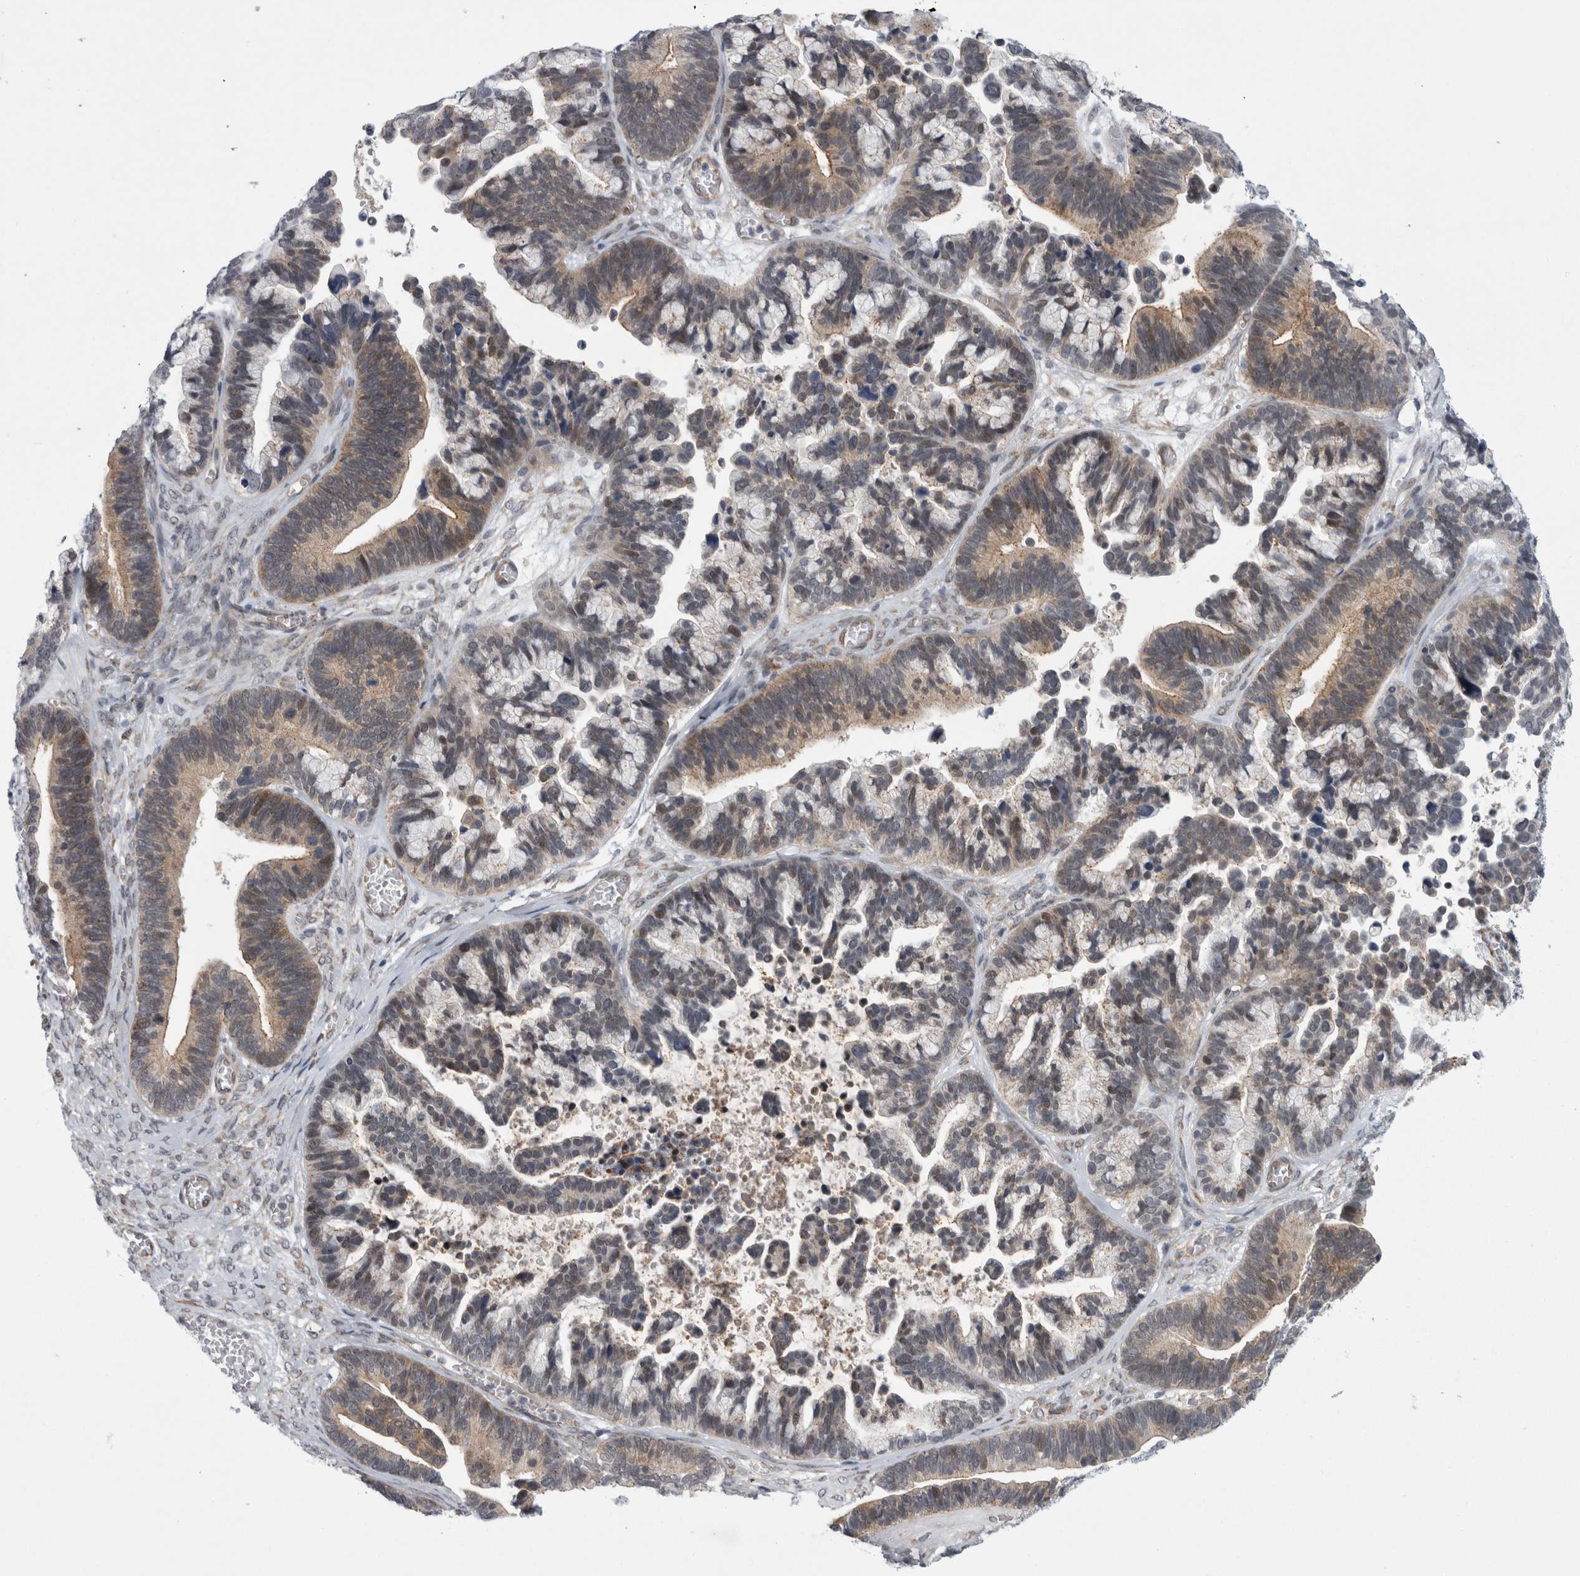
{"staining": {"intensity": "moderate", "quantity": "25%-75%", "location": "cytoplasmic/membranous,nuclear"}, "tissue": "ovarian cancer", "cell_type": "Tumor cells", "image_type": "cancer", "snomed": [{"axis": "morphology", "description": "Cystadenocarcinoma, serous, NOS"}, {"axis": "topography", "description": "Ovary"}], "caption": "A histopathology image showing moderate cytoplasmic/membranous and nuclear expression in about 25%-75% of tumor cells in serous cystadenocarcinoma (ovarian), as visualized by brown immunohistochemical staining.", "gene": "PARP11", "patient": {"sex": "female", "age": 56}}